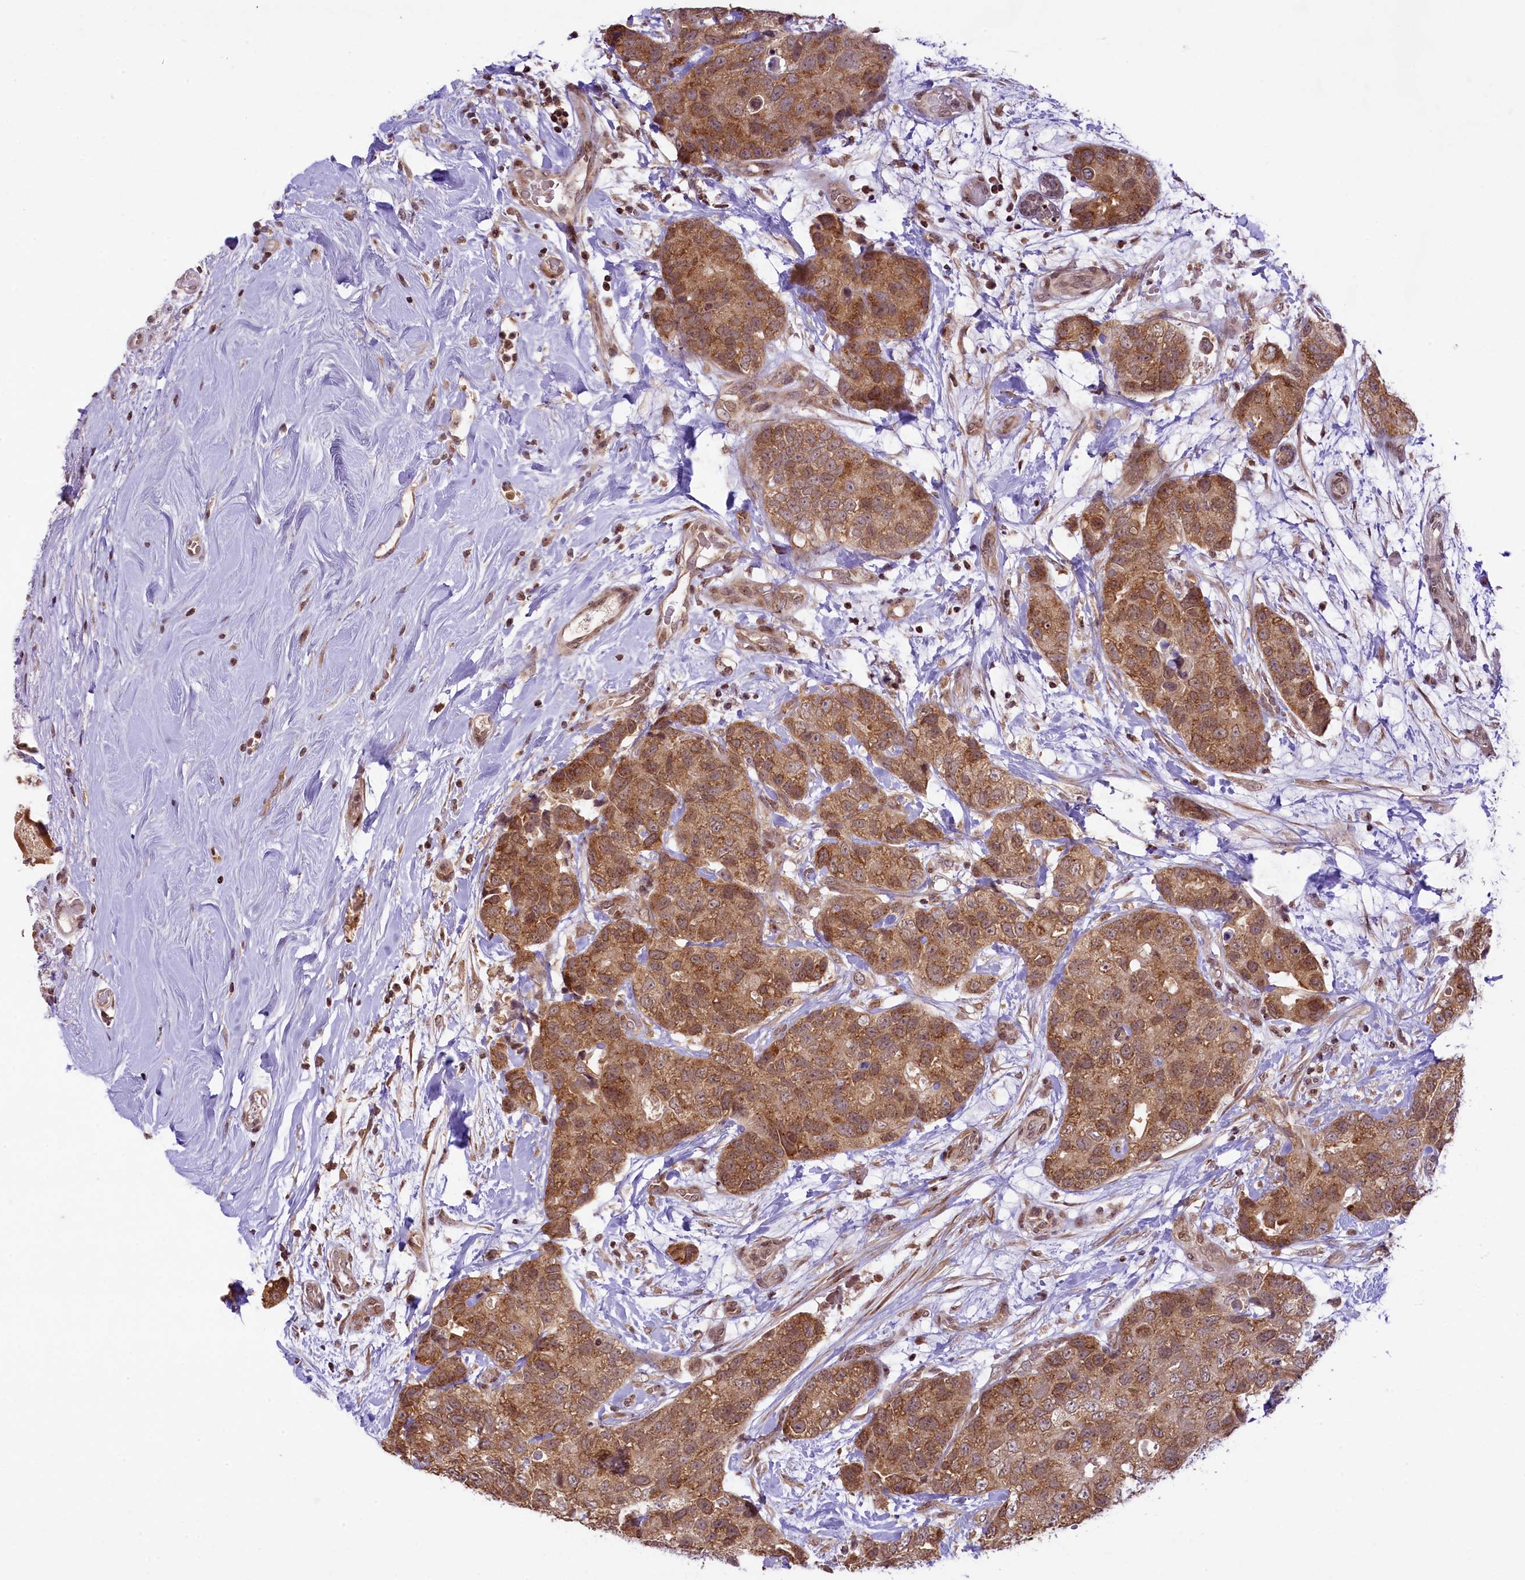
{"staining": {"intensity": "moderate", "quantity": ">75%", "location": "cytoplasmic/membranous"}, "tissue": "breast cancer", "cell_type": "Tumor cells", "image_type": "cancer", "snomed": [{"axis": "morphology", "description": "Duct carcinoma"}, {"axis": "topography", "description": "Breast"}], "caption": "Breast cancer tissue reveals moderate cytoplasmic/membranous positivity in approximately >75% of tumor cells, visualized by immunohistochemistry. The staining is performed using DAB brown chromogen to label protein expression. The nuclei are counter-stained blue using hematoxylin.", "gene": "RBBP8", "patient": {"sex": "female", "age": 62}}